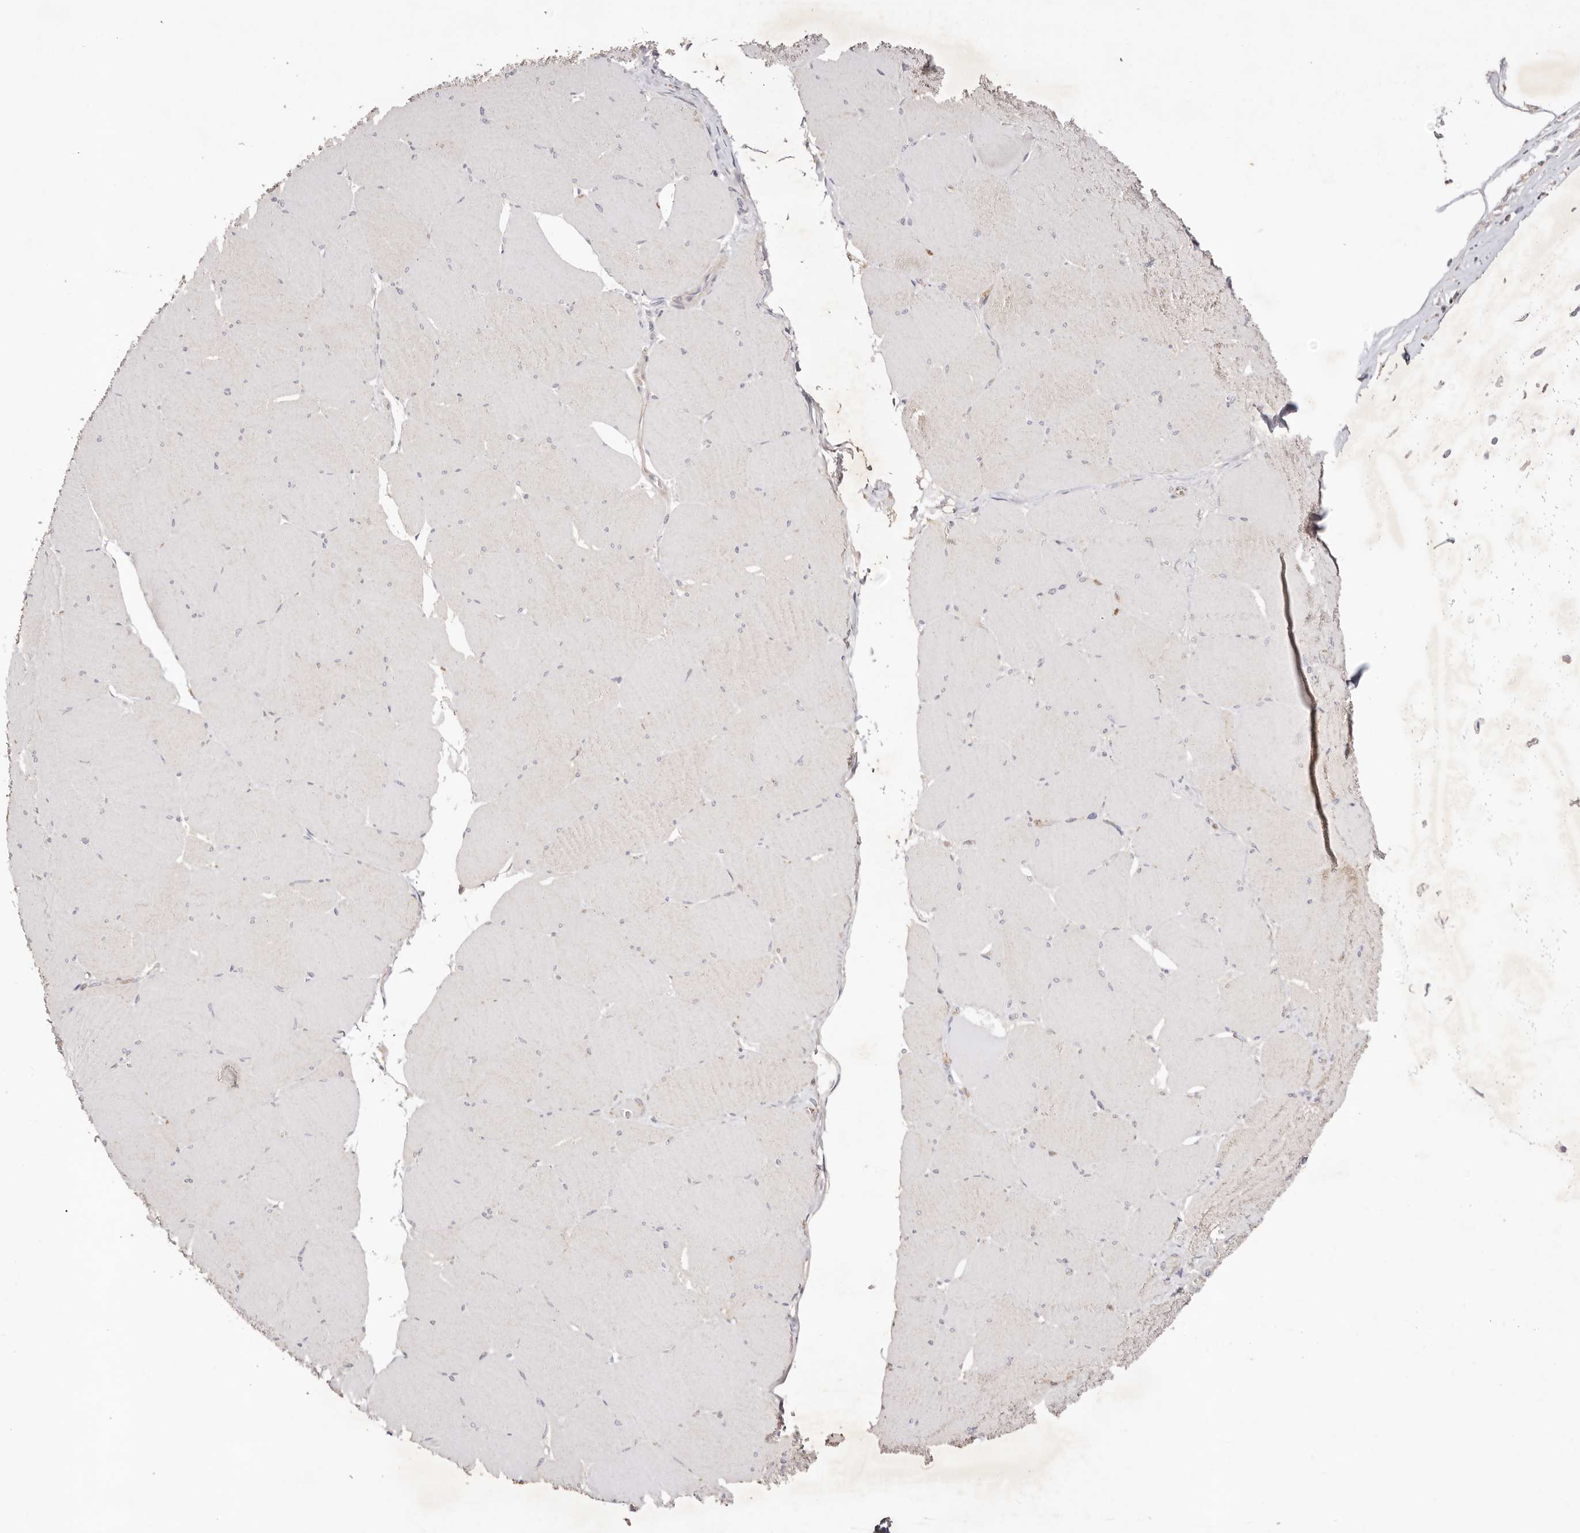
{"staining": {"intensity": "strong", "quantity": "<25%", "location": "cytoplasmic/membranous"}, "tissue": "skeletal muscle", "cell_type": "Myocytes", "image_type": "normal", "snomed": [{"axis": "morphology", "description": "Normal tissue, NOS"}, {"axis": "topography", "description": "Skeletal muscle"}, {"axis": "topography", "description": "Head-Neck"}], "caption": "Approximately <25% of myocytes in benign human skeletal muscle demonstrate strong cytoplasmic/membranous protein positivity as visualized by brown immunohistochemical staining.", "gene": "SLC35B2", "patient": {"sex": "male", "age": 66}}